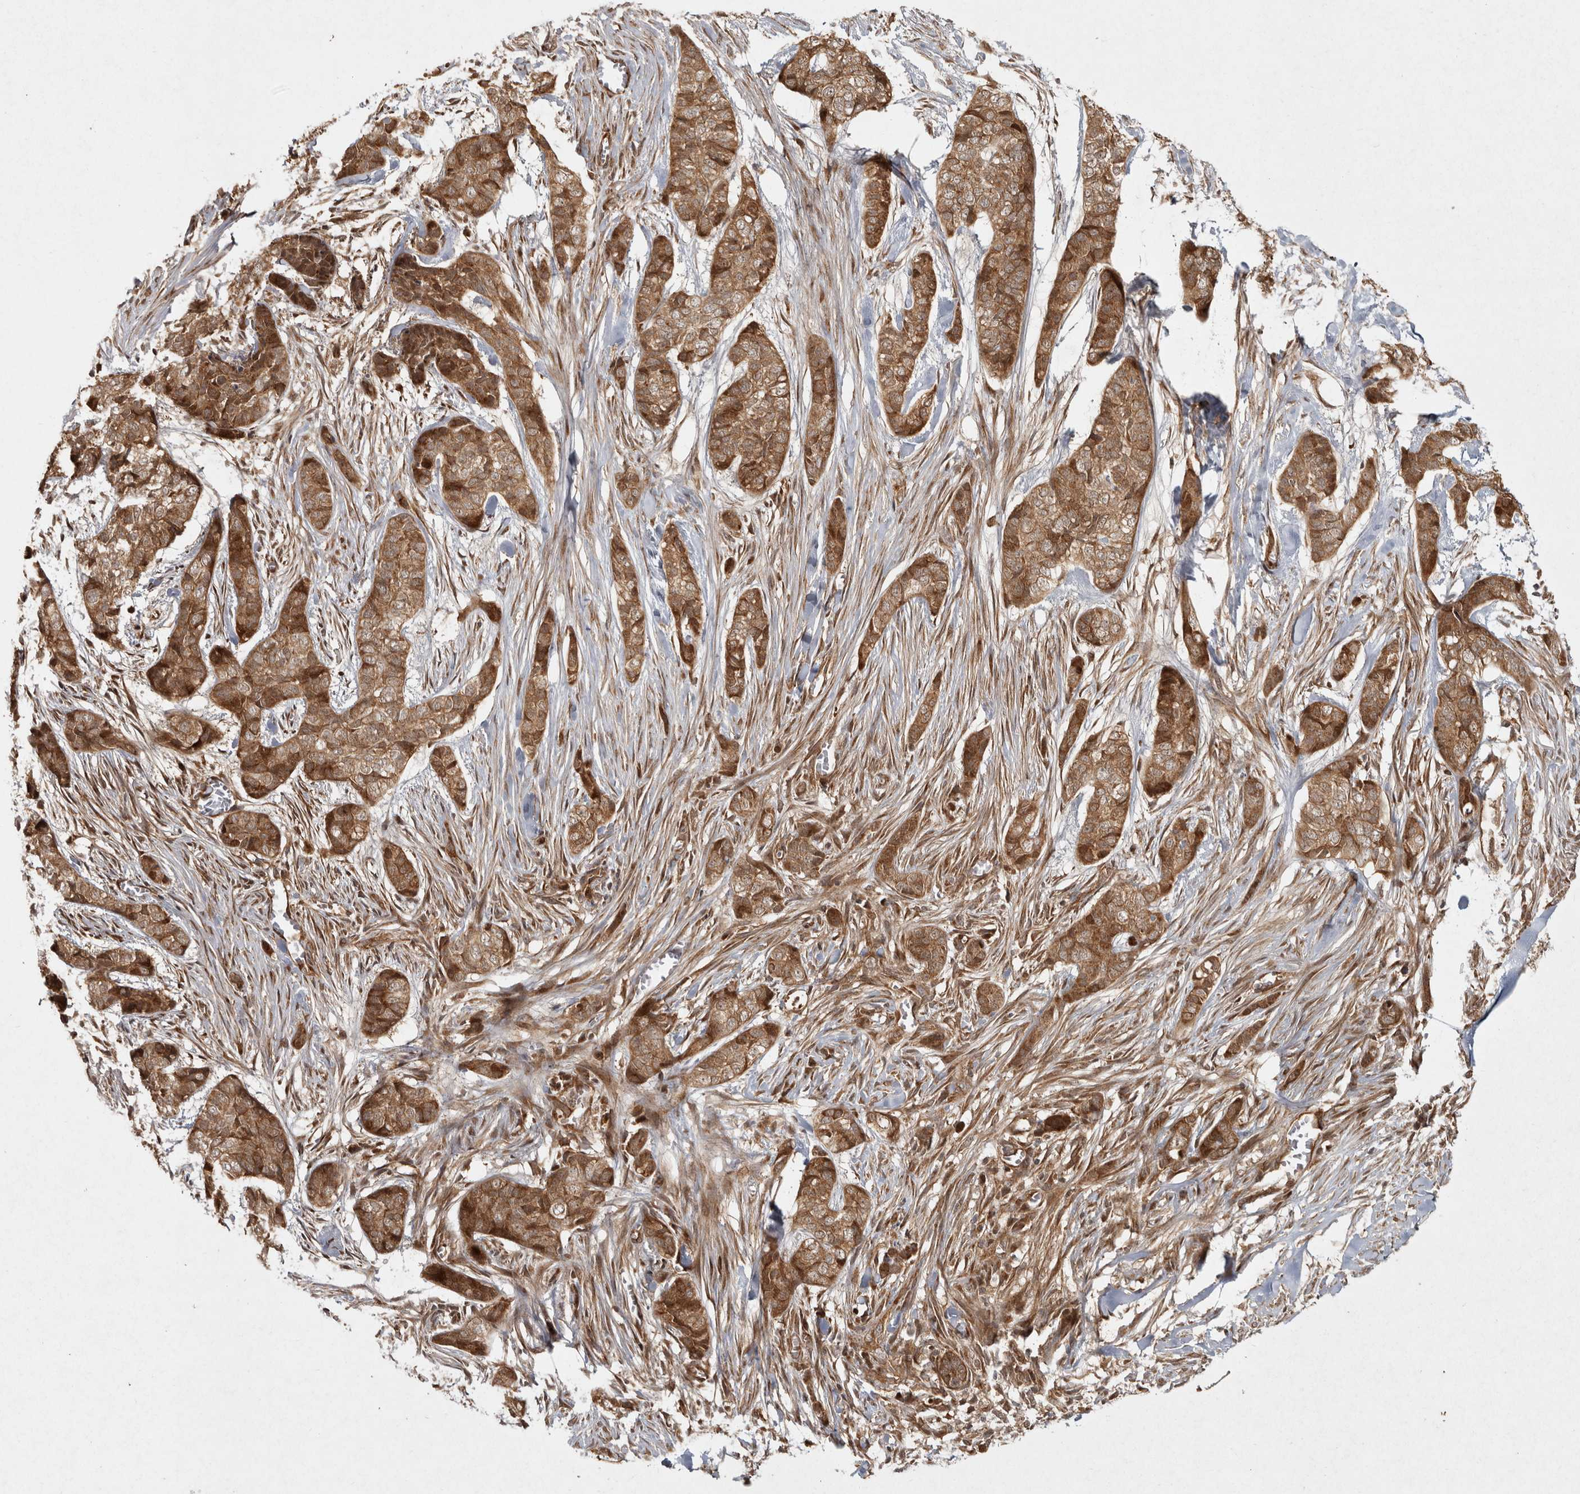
{"staining": {"intensity": "moderate", "quantity": ">75%", "location": "cytoplasmic/membranous"}, "tissue": "skin cancer", "cell_type": "Tumor cells", "image_type": "cancer", "snomed": [{"axis": "morphology", "description": "Basal cell carcinoma"}, {"axis": "topography", "description": "Skin"}], "caption": "Immunohistochemistry of skin basal cell carcinoma shows medium levels of moderate cytoplasmic/membranous staining in about >75% of tumor cells.", "gene": "CAMSAP2", "patient": {"sex": "female", "age": 64}}